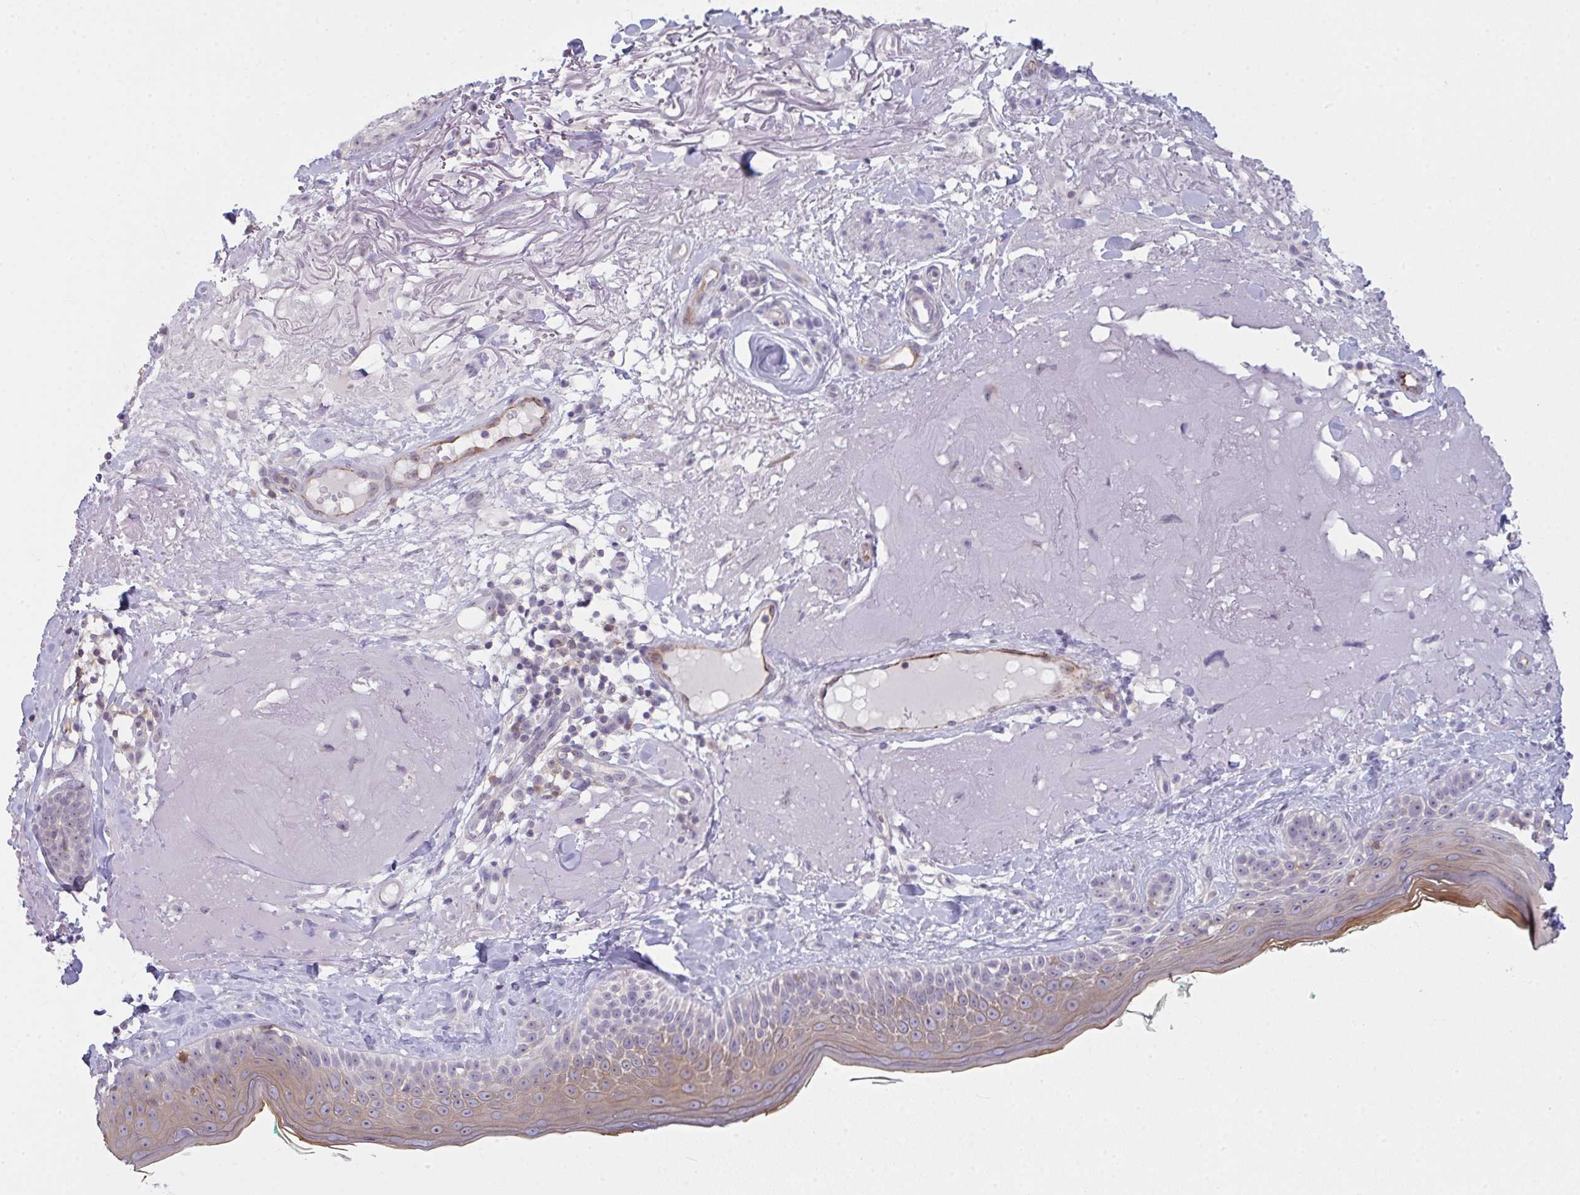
{"staining": {"intensity": "negative", "quantity": "none", "location": "none"}, "tissue": "skin", "cell_type": "Fibroblasts", "image_type": "normal", "snomed": [{"axis": "morphology", "description": "Normal tissue, NOS"}, {"axis": "topography", "description": "Skin"}], "caption": "Unremarkable skin was stained to show a protein in brown. There is no significant positivity in fibroblasts.", "gene": "CD80", "patient": {"sex": "male", "age": 73}}